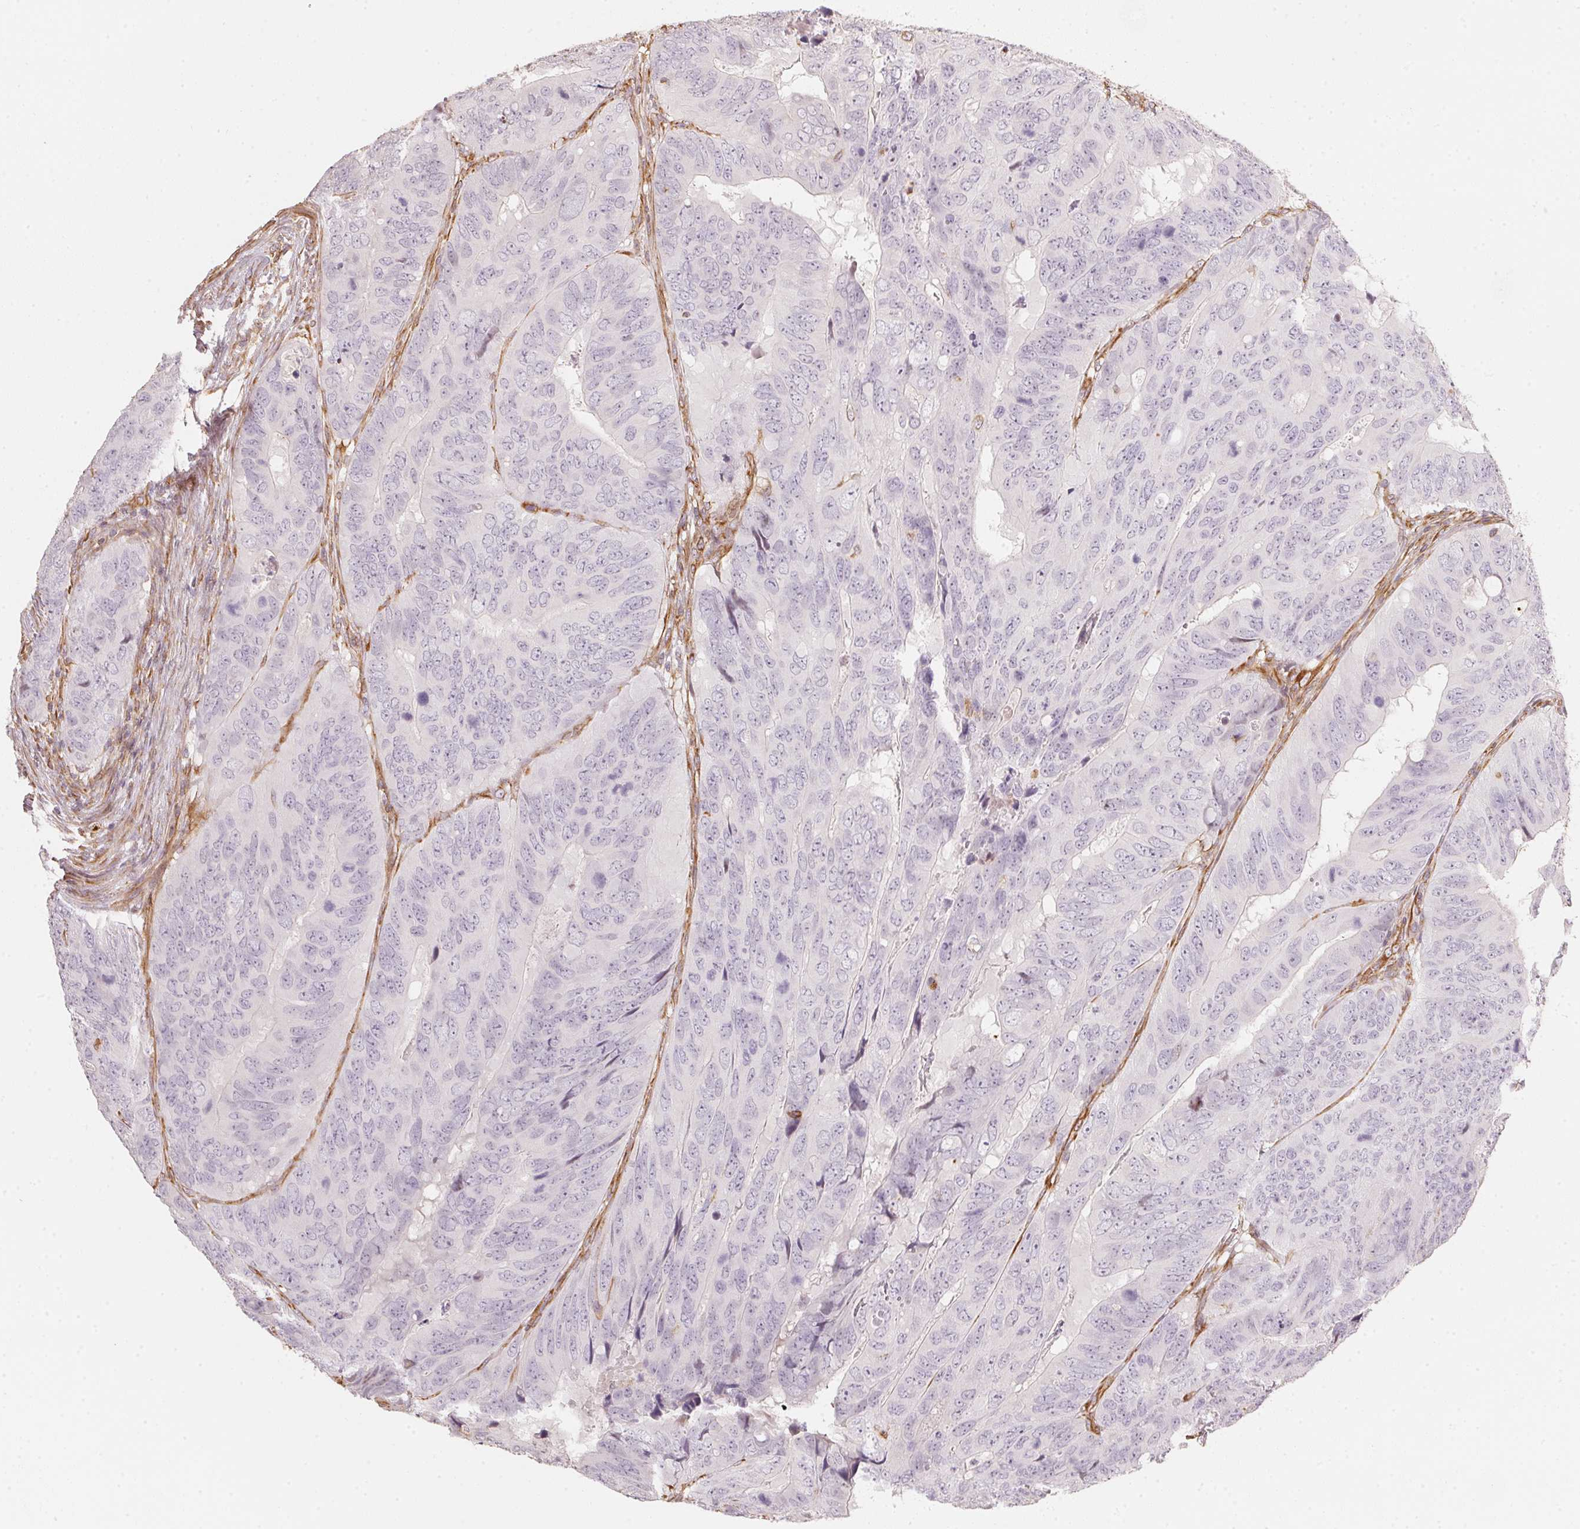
{"staining": {"intensity": "negative", "quantity": "none", "location": "none"}, "tissue": "colorectal cancer", "cell_type": "Tumor cells", "image_type": "cancer", "snomed": [{"axis": "morphology", "description": "Adenocarcinoma, NOS"}, {"axis": "topography", "description": "Colon"}], "caption": "A histopathology image of colorectal cancer (adenocarcinoma) stained for a protein shows no brown staining in tumor cells. (DAB IHC with hematoxylin counter stain).", "gene": "FOXR2", "patient": {"sex": "male", "age": 79}}